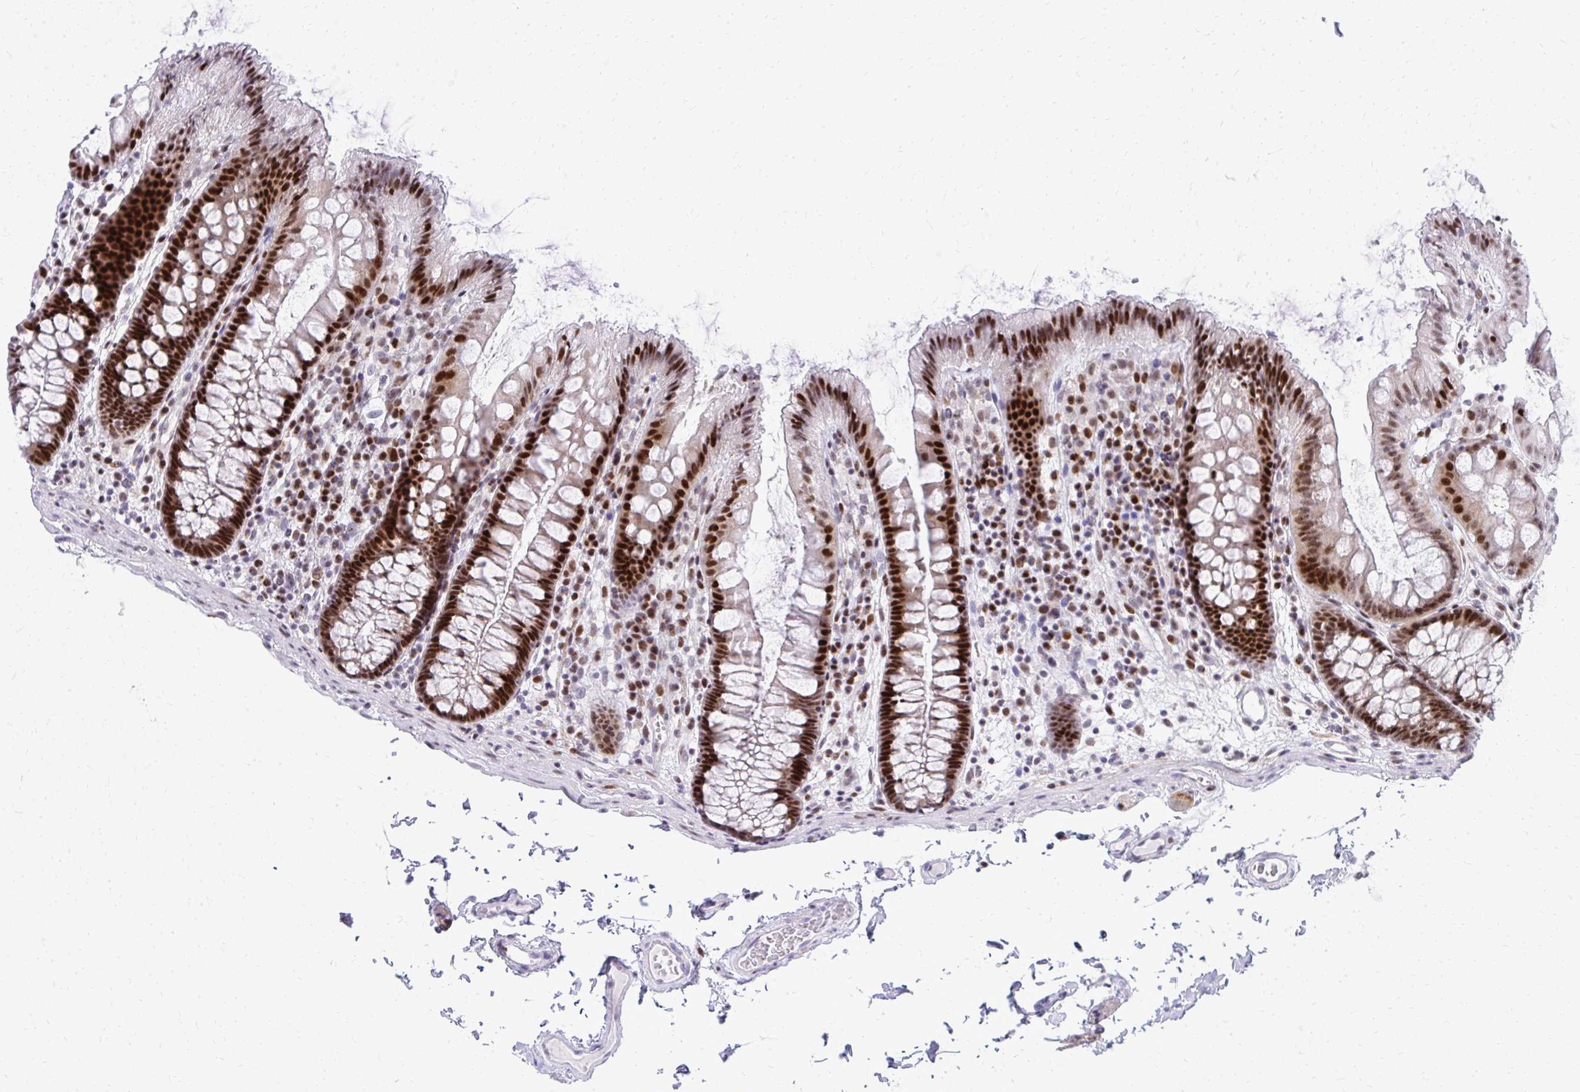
{"staining": {"intensity": "negative", "quantity": "none", "location": "none"}, "tissue": "colon", "cell_type": "Endothelial cells", "image_type": "normal", "snomed": [{"axis": "morphology", "description": "Normal tissue, NOS"}, {"axis": "topography", "description": "Colon"}], "caption": "Immunohistochemical staining of unremarkable colon demonstrates no significant staining in endothelial cells.", "gene": "GLDN", "patient": {"sex": "male", "age": 84}}